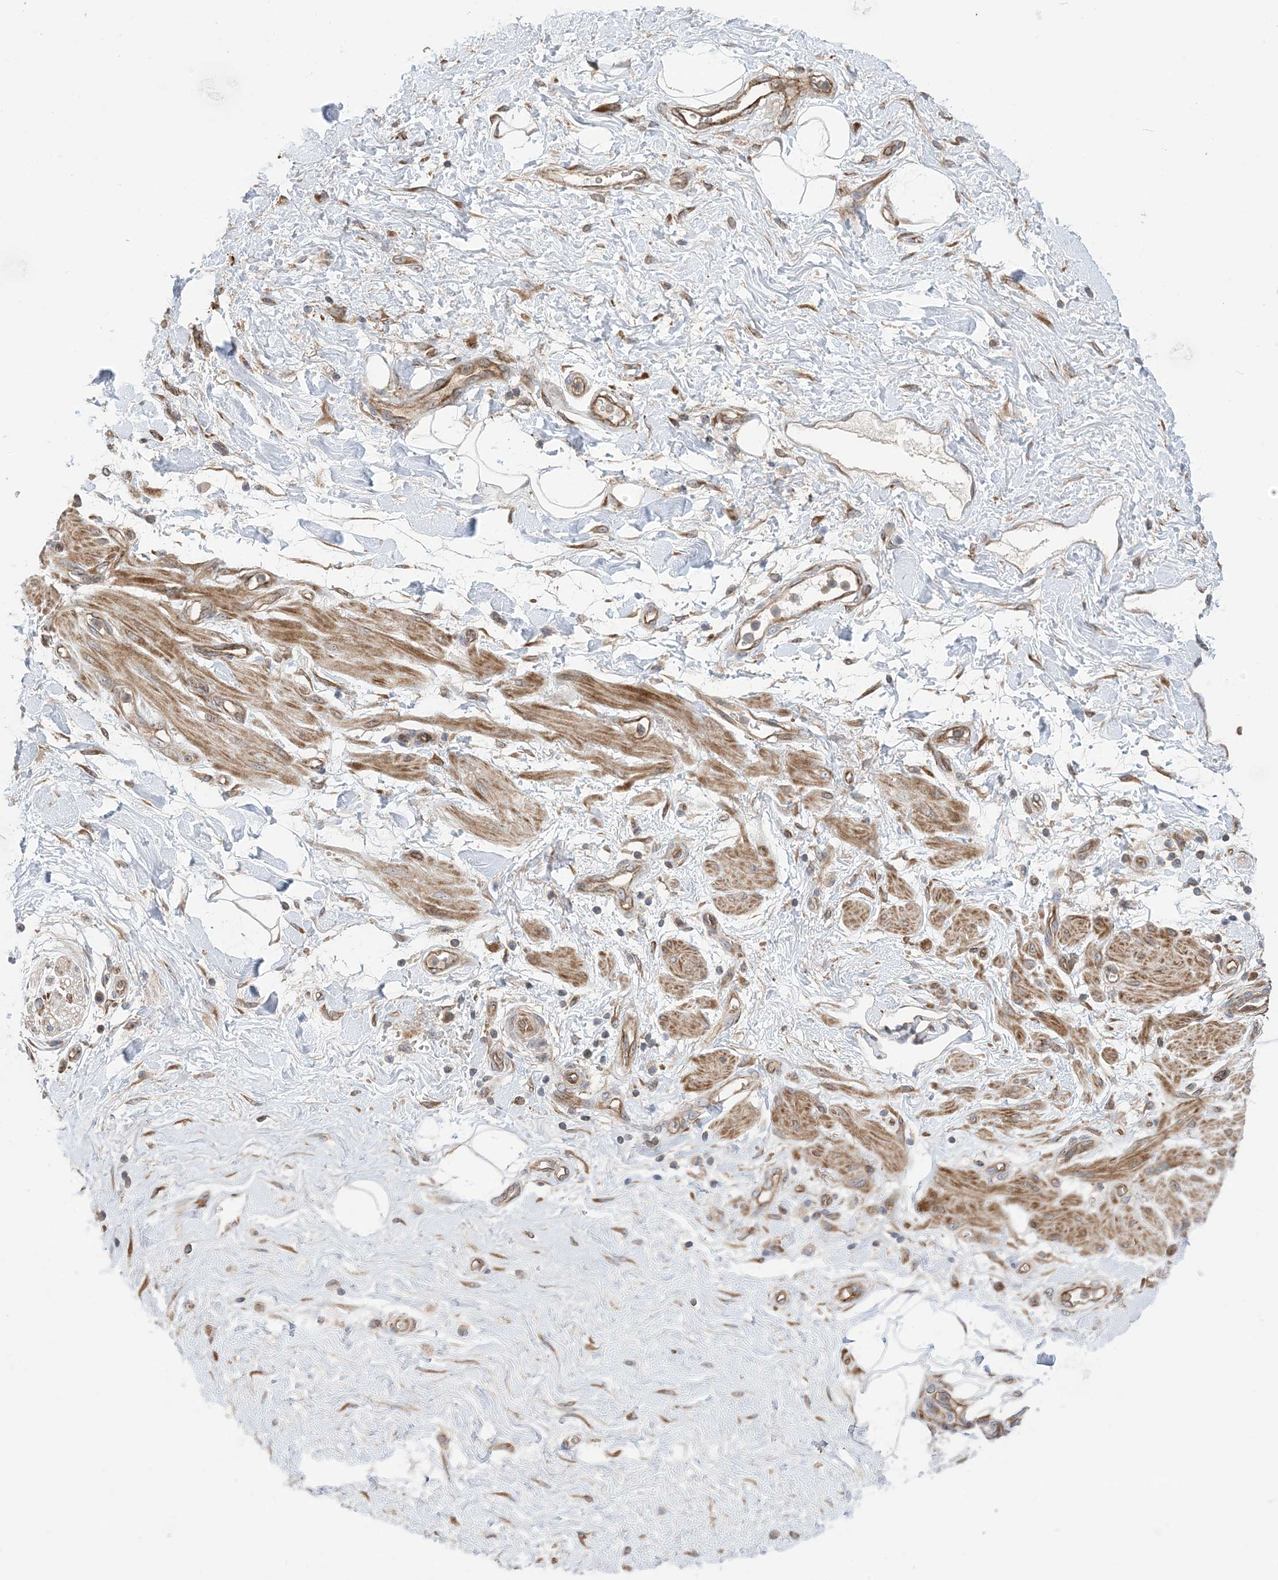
{"staining": {"intensity": "negative", "quantity": "none", "location": "none"}, "tissue": "adipose tissue", "cell_type": "Adipocytes", "image_type": "normal", "snomed": [{"axis": "morphology", "description": "Normal tissue, NOS"}, {"axis": "morphology", "description": "Adenocarcinoma, NOS"}, {"axis": "topography", "description": "Pancreas"}, {"axis": "topography", "description": "Peripheral nerve tissue"}], "caption": "Histopathology image shows no protein expression in adipocytes of unremarkable adipose tissue.", "gene": "CLEC16A", "patient": {"sex": "male", "age": 59}}